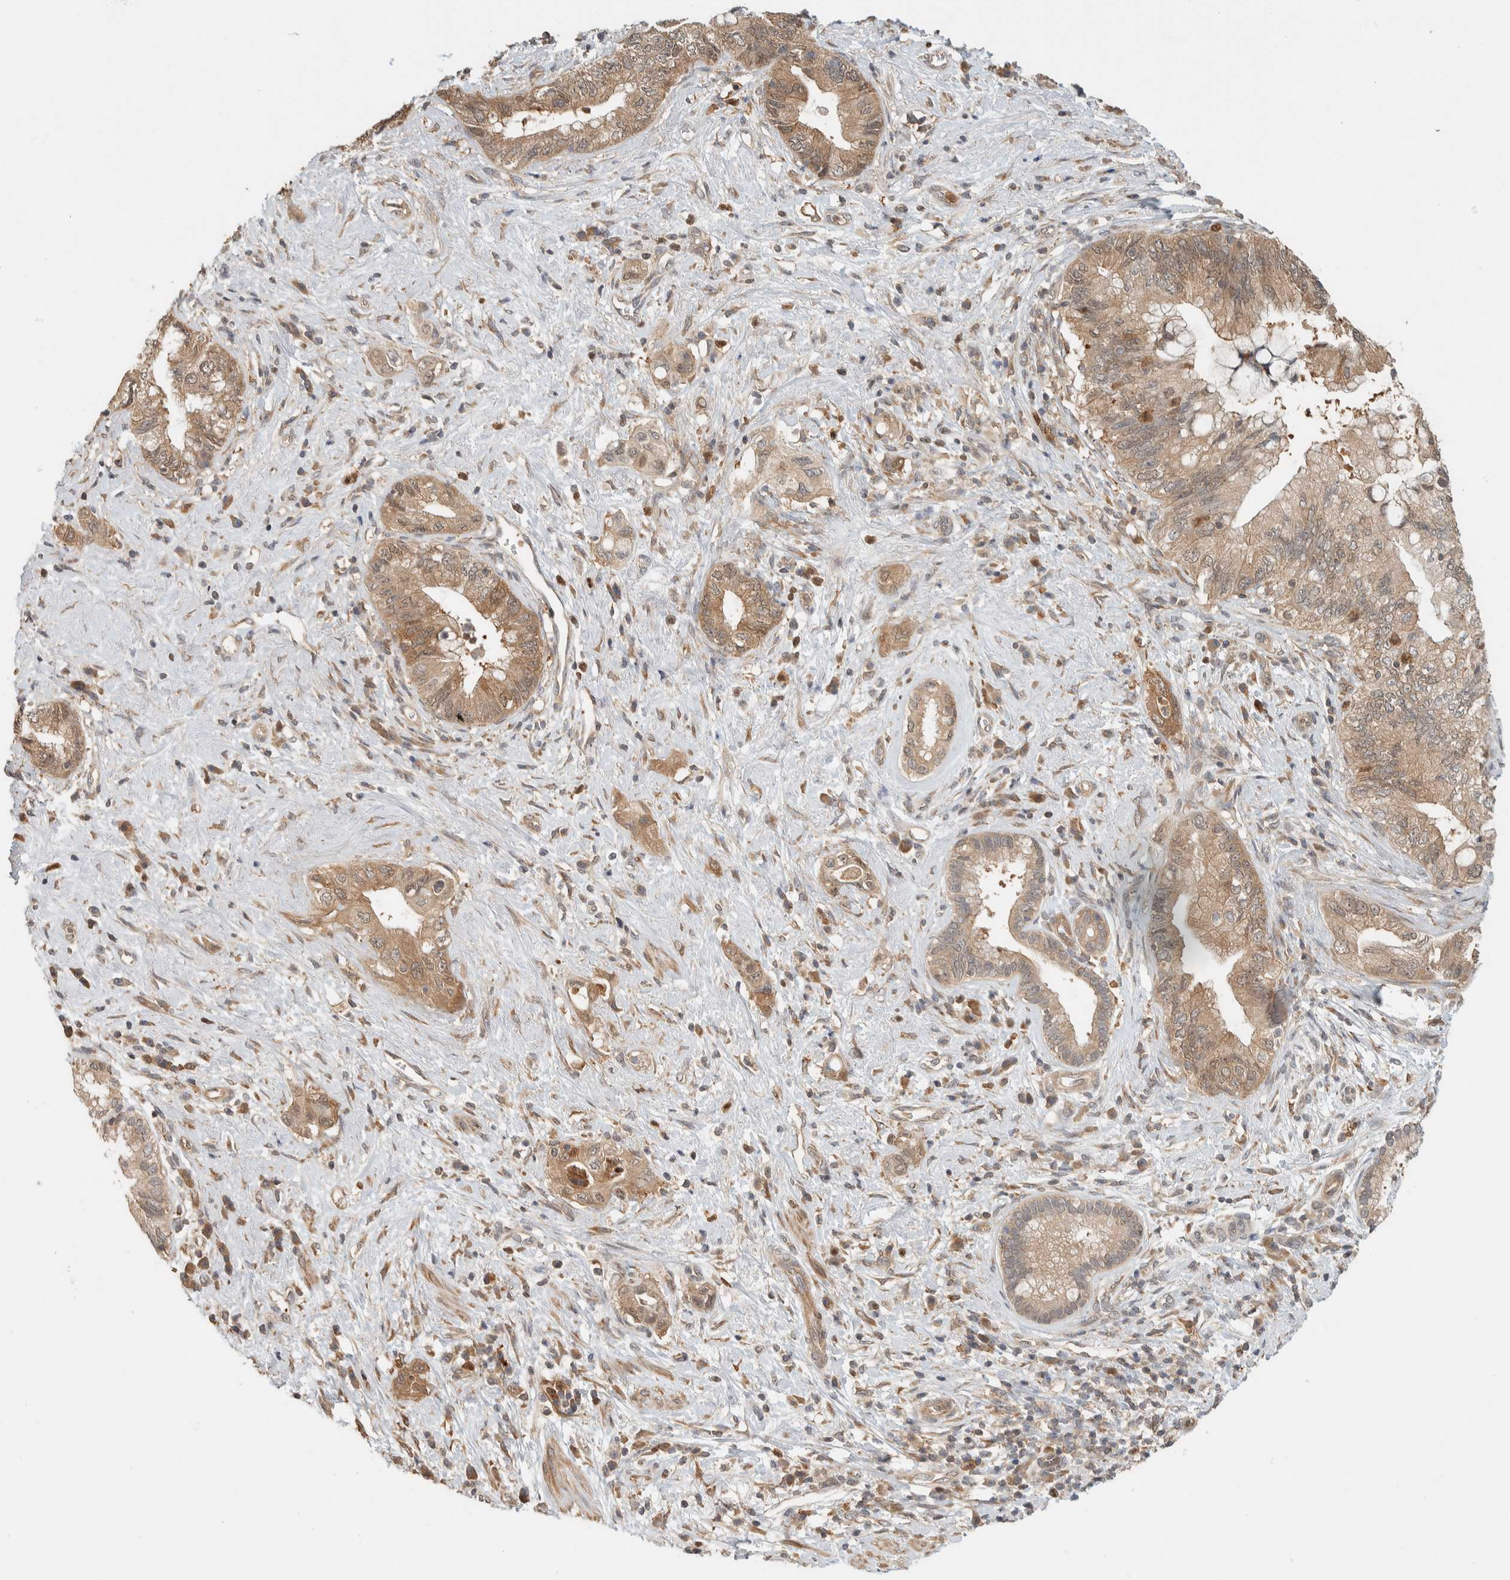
{"staining": {"intensity": "moderate", "quantity": ">75%", "location": "cytoplasmic/membranous"}, "tissue": "pancreatic cancer", "cell_type": "Tumor cells", "image_type": "cancer", "snomed": [{"axis": "morphology", "description": "Adenocarcinoma, NOS"}, {"axis": "topography", "description": "Pancreas"}], "caption": "DAB (3,3'-diaminobenzidine) immunohistochemical staining of pancreatic cancer exhibits moderate cytoplasmic/membranous protein positivity in approximately >75% of tumor cells.", "gene": "ADSS2", "patient": {"sex": "female", "age": 73}}